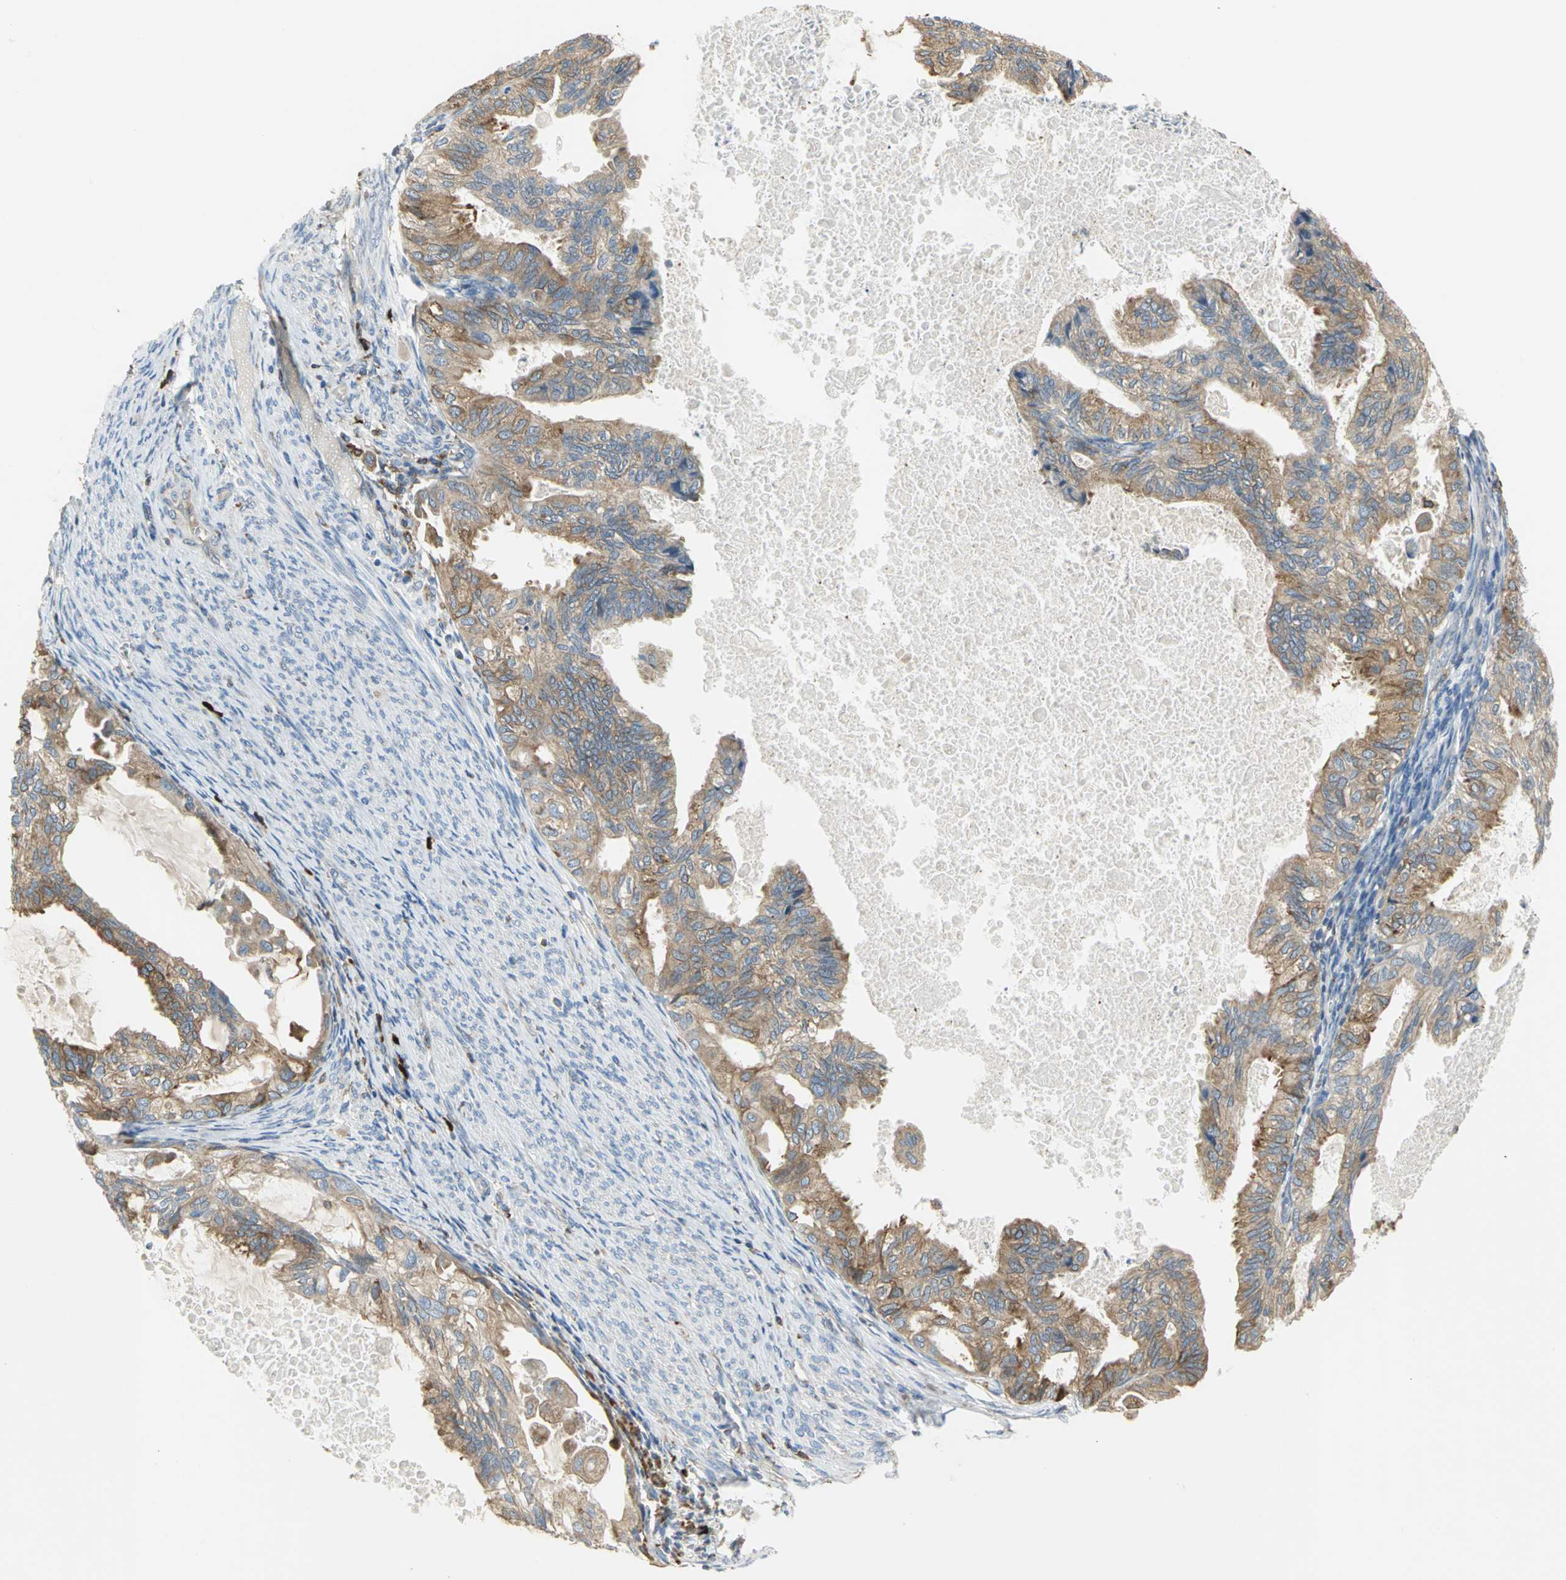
{"staining": {"intensity": "moderate", "quantity": ">75%", "location": "cytoplasmic/membranous"}, "tissue": "cervical cancer", "cell_type": "Tumor cells", "image_type": "cancer", "snomed": [{"axis": "morphology", "description": "Normal tissue, NOS"}, {"axis": "morphology", "description": "Adenocarcinoma, NOS"}, {"axis": "topography", "description": "Cervix"}, {"axis": "topography", "description": "Endometrium"}], "caption": "Moderate cytoplasmic/membranous protein staining is present in approximately >75% of tumor cells in cervical cancer.", "gene": "SDF2L1", "patient": {"sex": "female", "age": 86}}